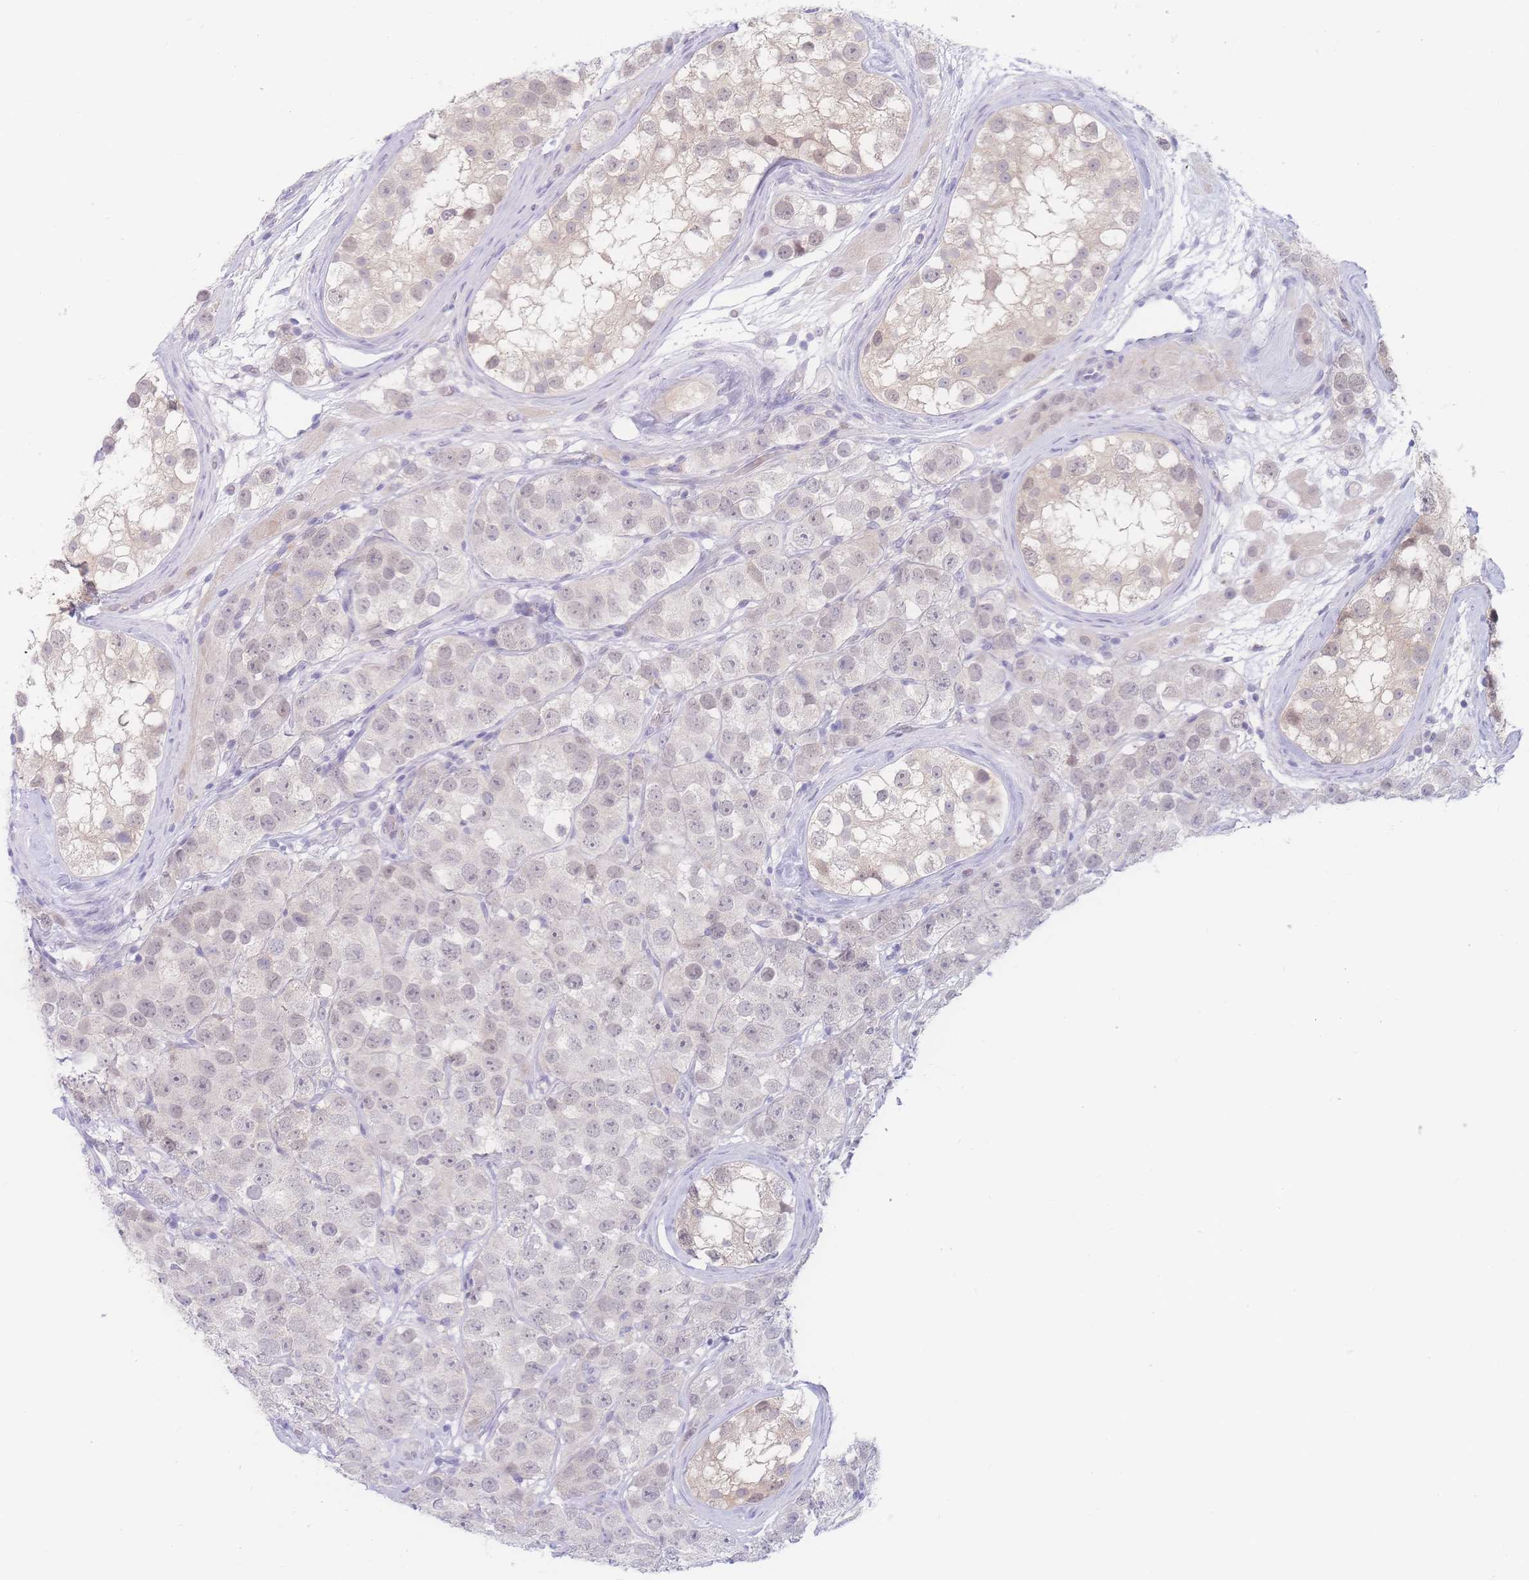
{"staining": {"intensity": "negative", "quantity": "none", "location": "none"}, "tissue": "testis cancer", "cell_type": "Tumor cells", "image_type": "cancer", "snomed": [{"axis": "morphology", "description": "Seminoma, NOS"}, {"axis": "topography", "description": "Testis"}], "caption": "Tumor cells show no significant protein positivity in testis cancer. Brightfield microscopy of IHC stained with DAB (3,3'-diaminobenzidine) (brown) and hematoxylin (blue), captured at high magnification.", "gene": "PRSS22", "patient": {"sex": "male", "age": 28}}